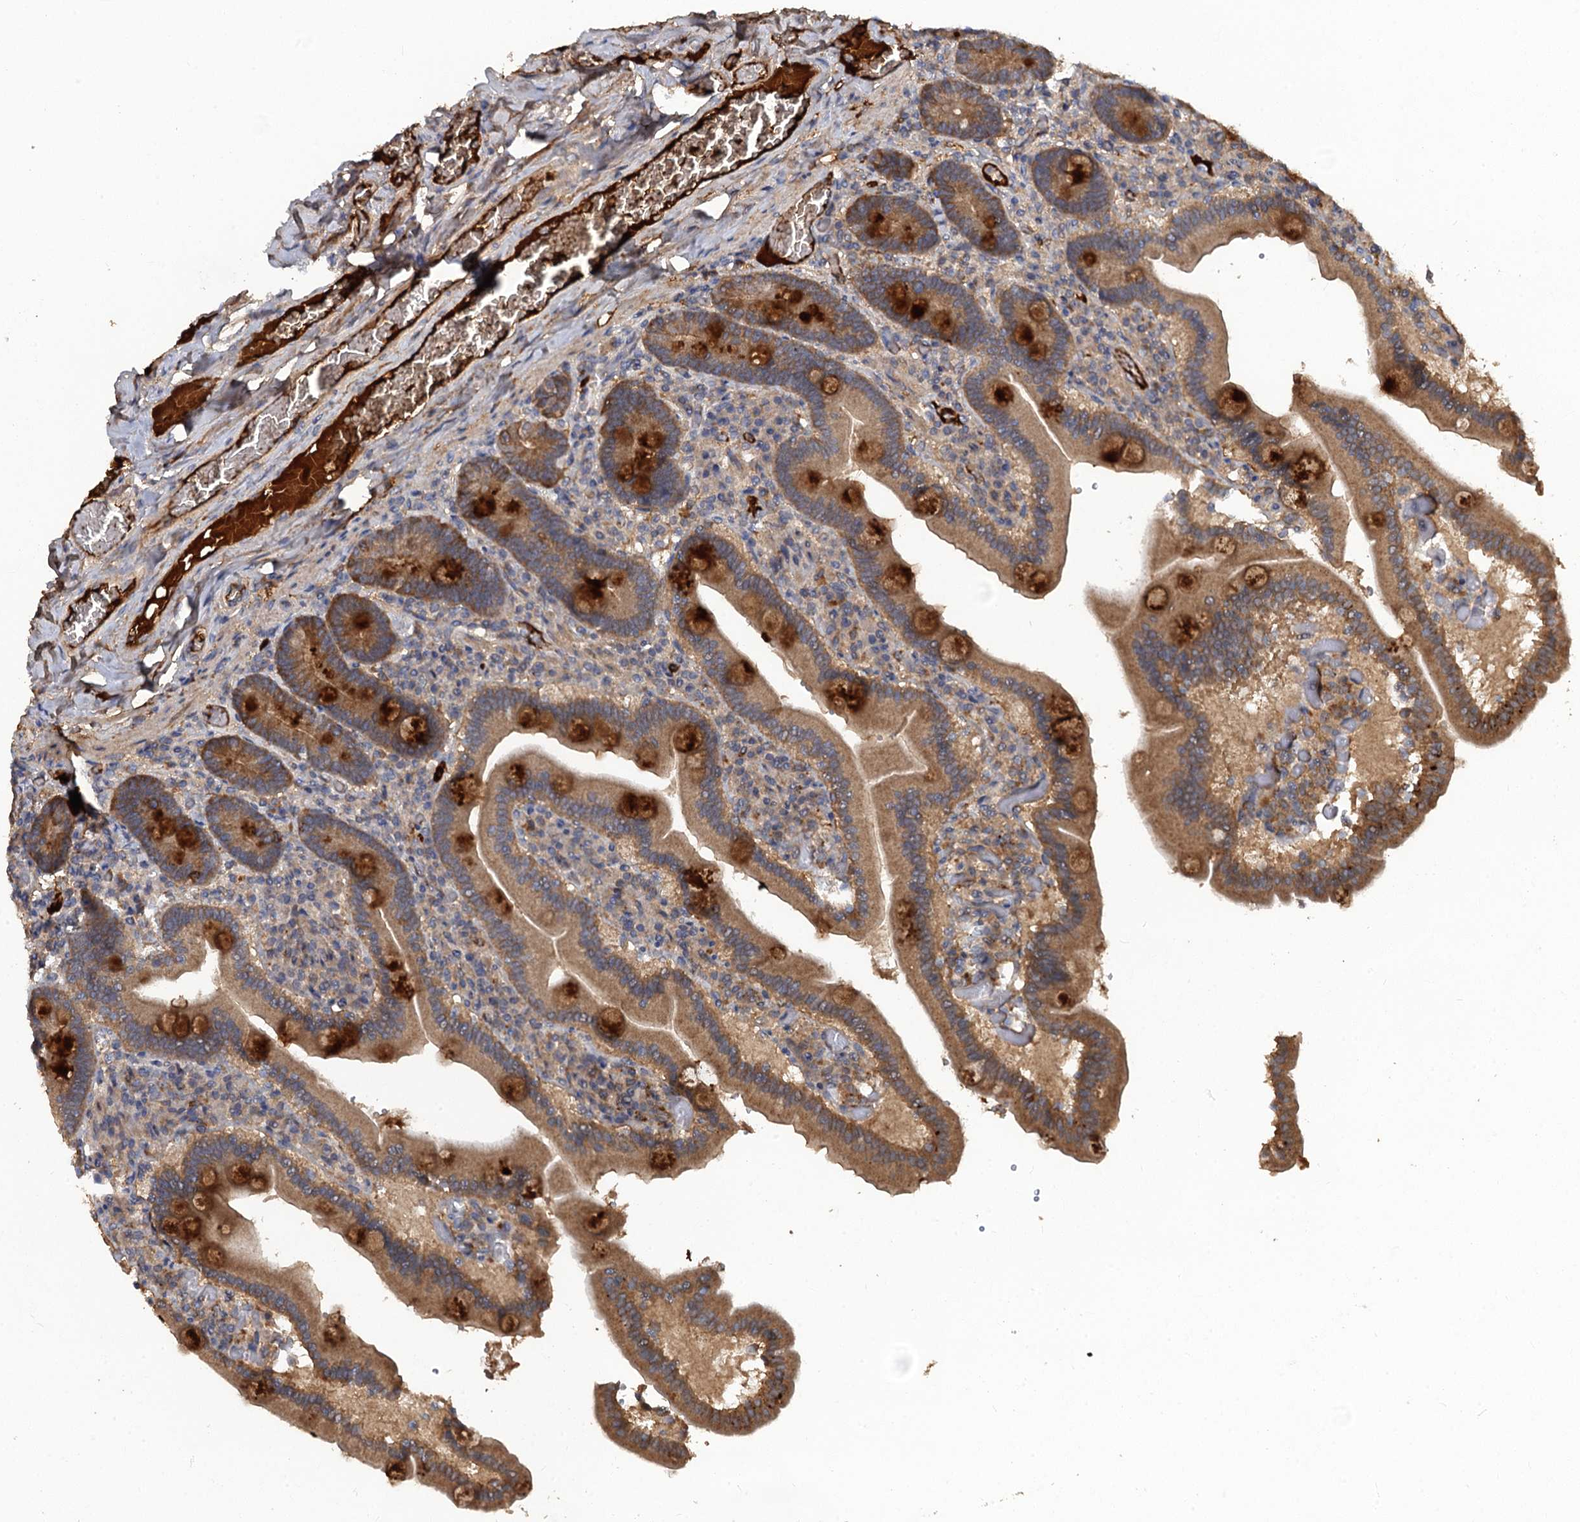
{"staining": {"intensity": "strong", "quantity": "25%-75%", "location": "cytoplasmic/membranous"}, "tissue": "duodenum", "cell_type": "Glandular cells", "image_type": "normal", "snomed": [{"axis": "morphology", "description": "Normal tissue, NOS"}, {"axis": "topography", "description": "Duodenum"}], "caption": "Immunohistochemical staining of normal duodenum reveals 25%-75% levels of strong cytoplasmic/membranous protein staining in approximately 25%-75% of glandular cells. (IHC, brightfield microscopy, high magnification).", "gene": "HAPLN3", "patient": {"sex": "female", "age": 62}}